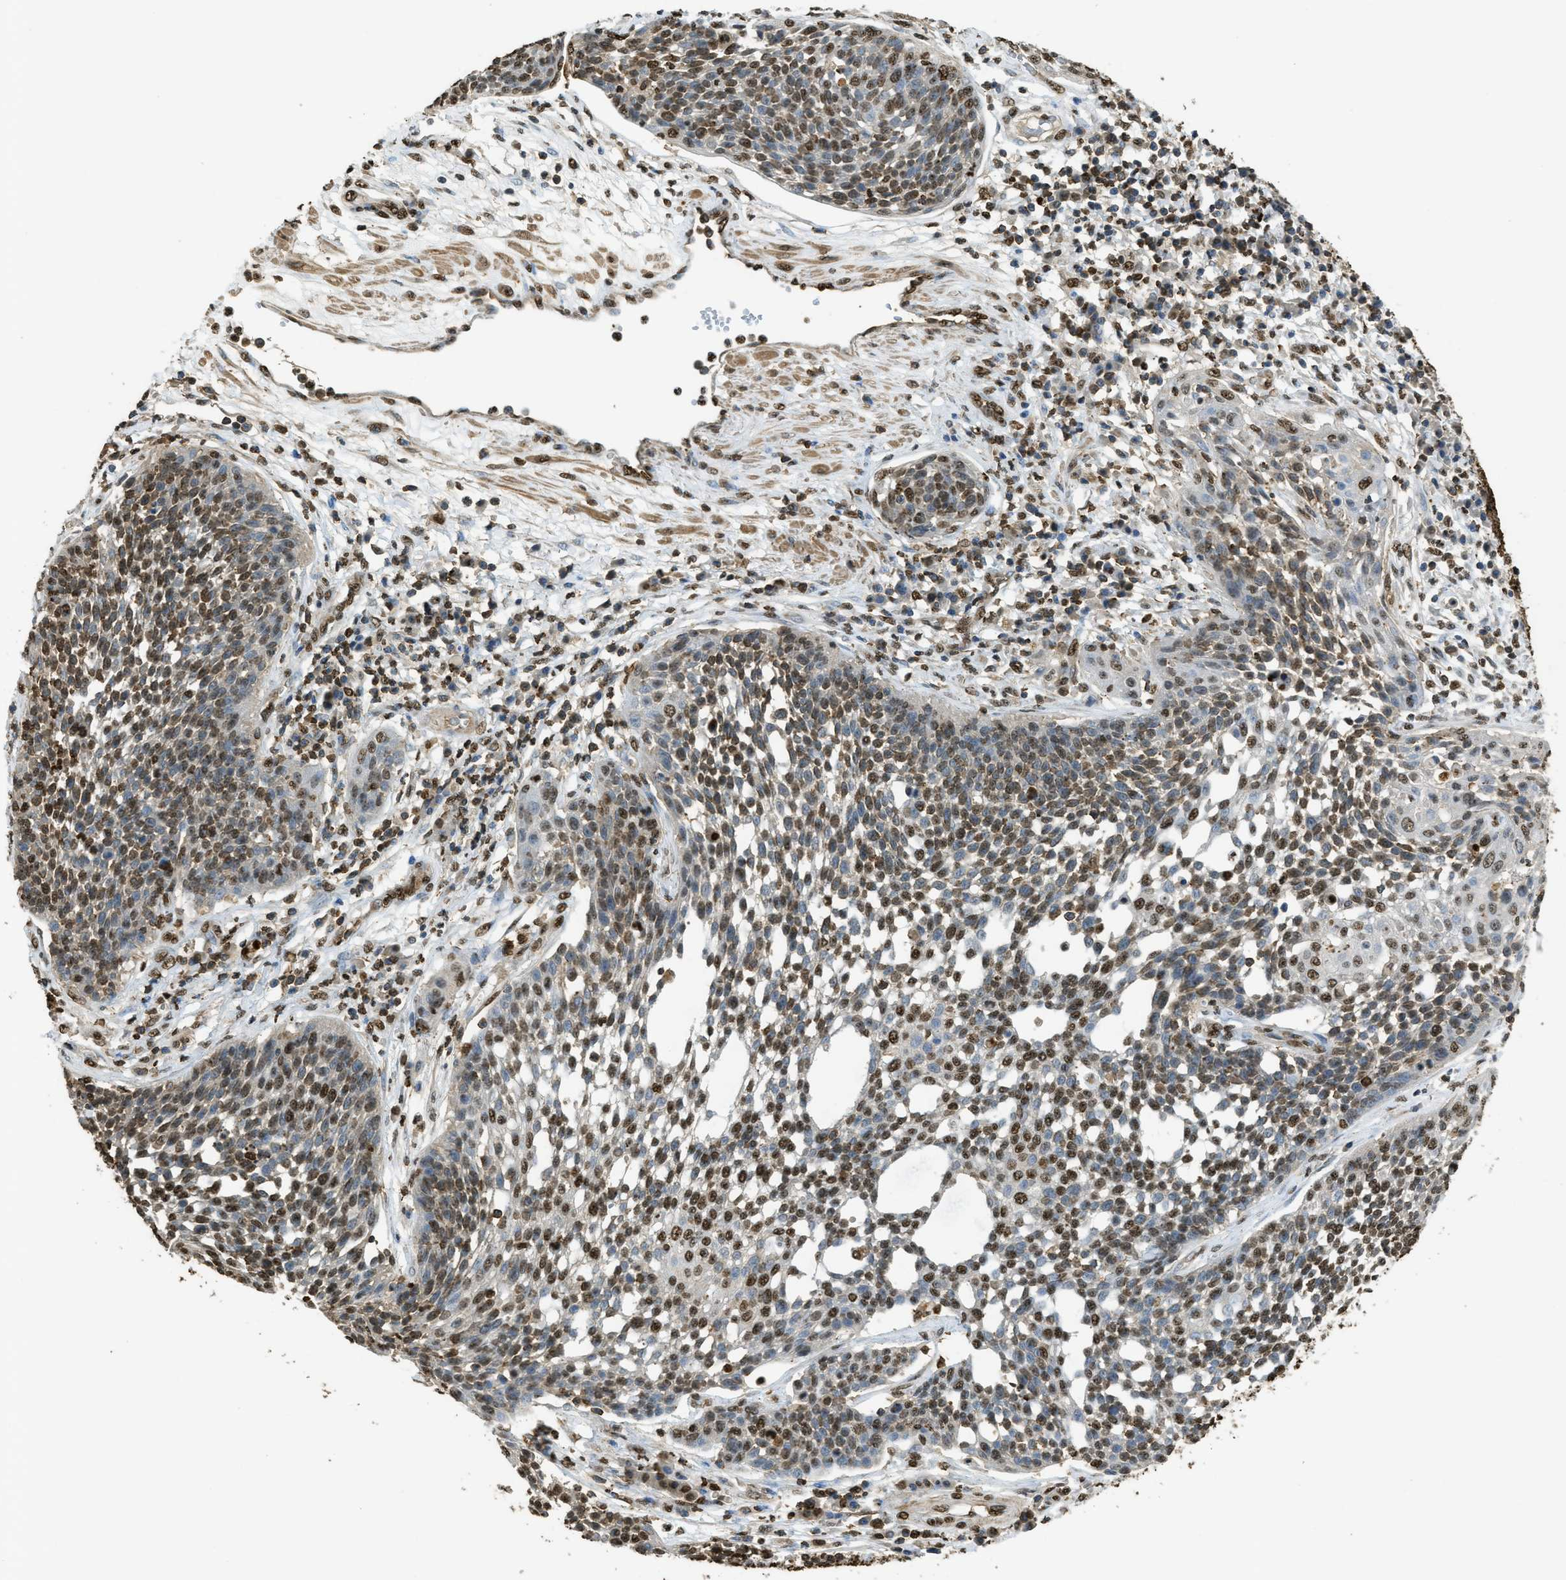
{"staining": {"intensity": "moderate", "quantity": "25%-75%", "location": "nuclear"}, "tissue": "cervical cancer", "cell_type": "Tumor cells", "image_type": "cancer", "snomed": [{"axis": "morphology", "description": "Squamous cell carcinoma, NOS"}, {"axis": "topography", "description": "Cervix"}], "caption": "There is medium levels of moderate nuclear expression in tumor cells of cervical squamous cell carcinoma, as demonstrated by immunohistochemical staining (brown color).", "gene": "NR5A2", "patient": {"sex": "female", "age": 34}}